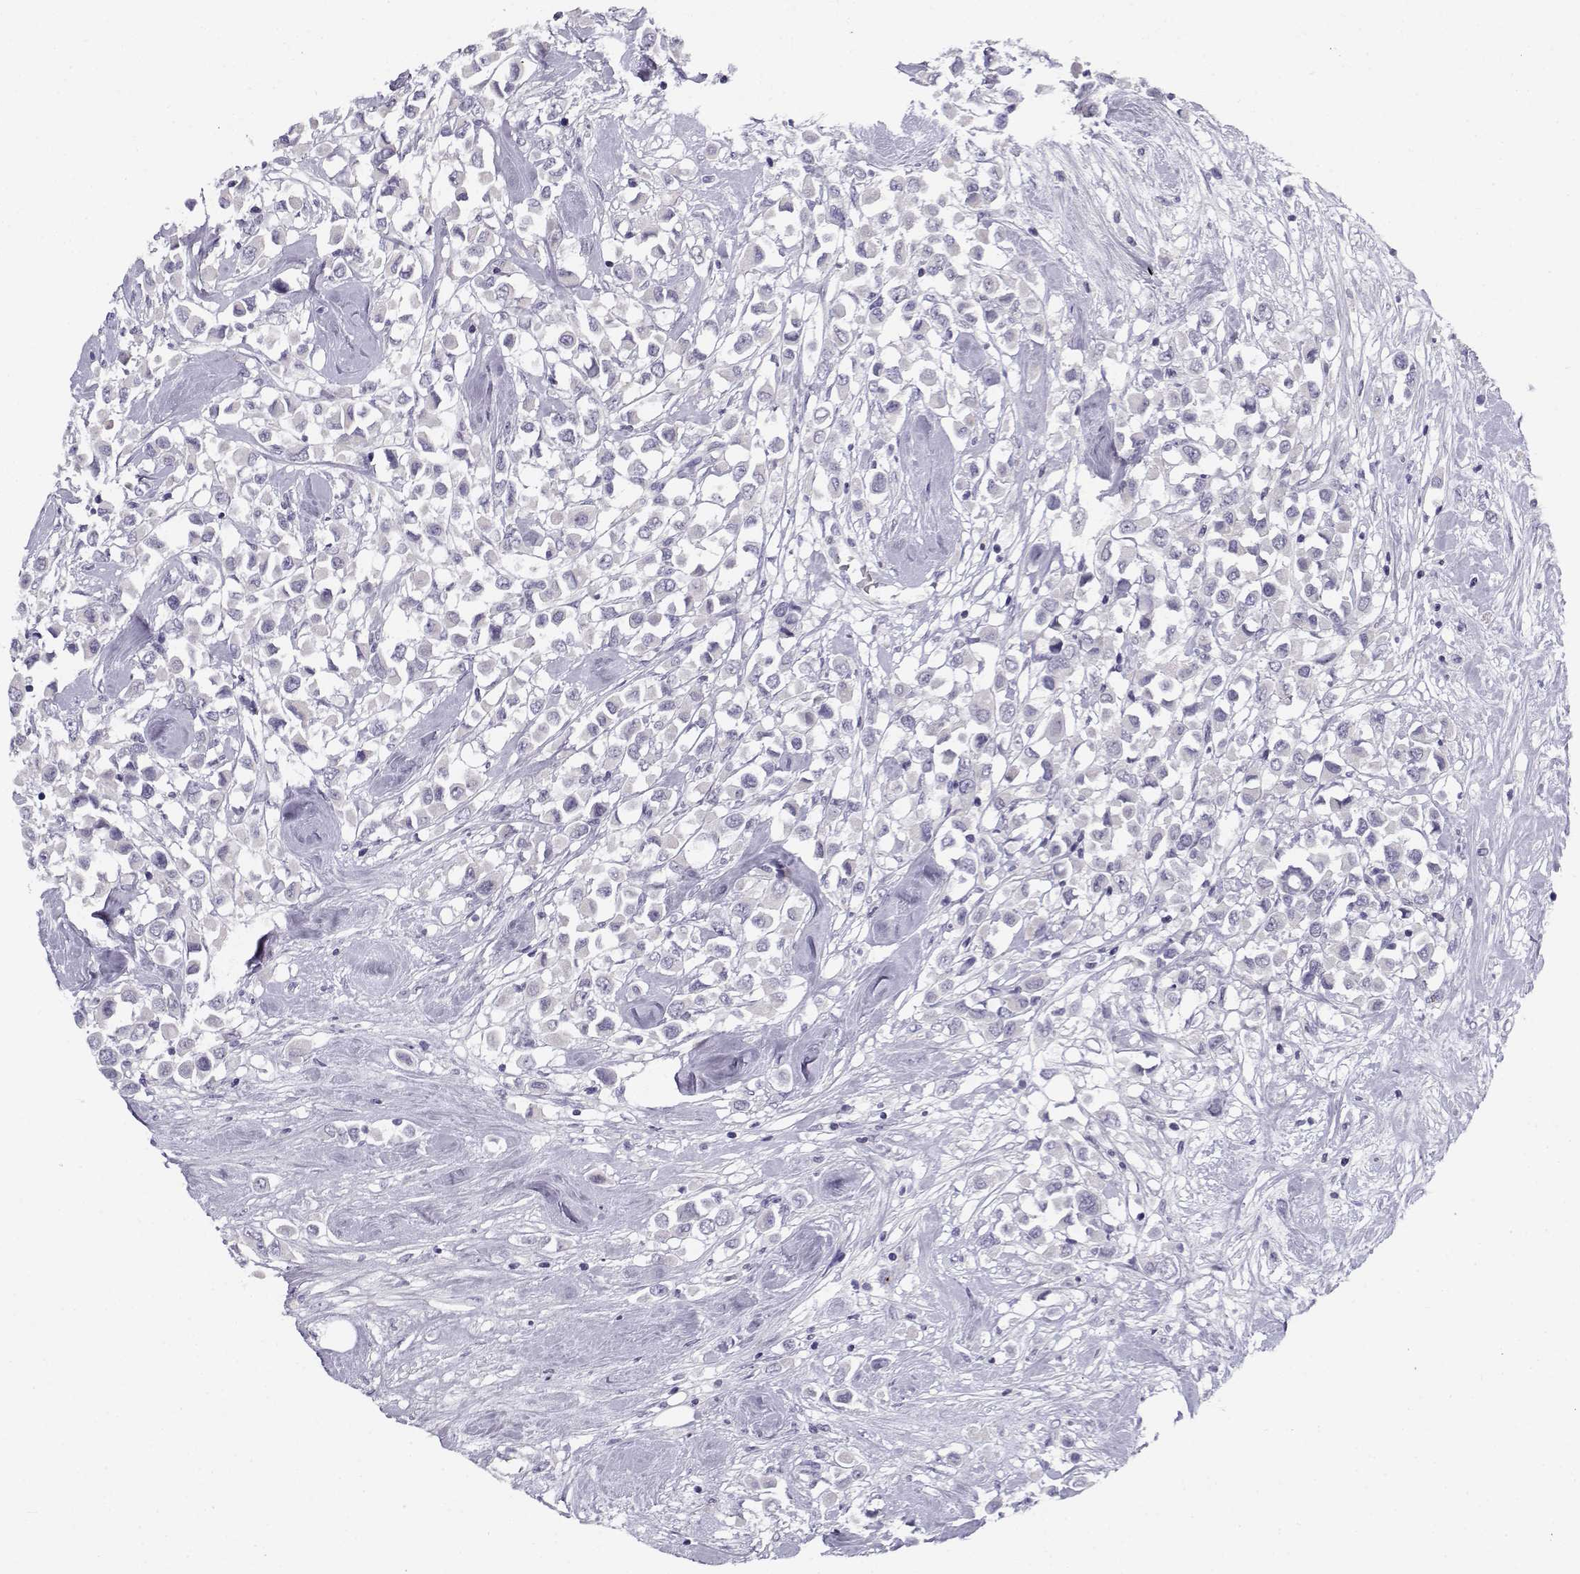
{"staining": {"intensity": "negative", "quantity": "none", "location": "none"}, "tissue": "breast cancer", "cell_type": "Tumor cells", "image_type": "cancer", "snomed": [{"axis": "morphology", "description": "Duct carcinoma"}, {"axis": "topography", "description": "Breast"}], "caption": "A high-resolution micrograph shows IHC staining of breast cancer, which reveals no significant staining in tumor cells.", "gene": "DDX25", "patient": {"sex": "female", "age": 61}}